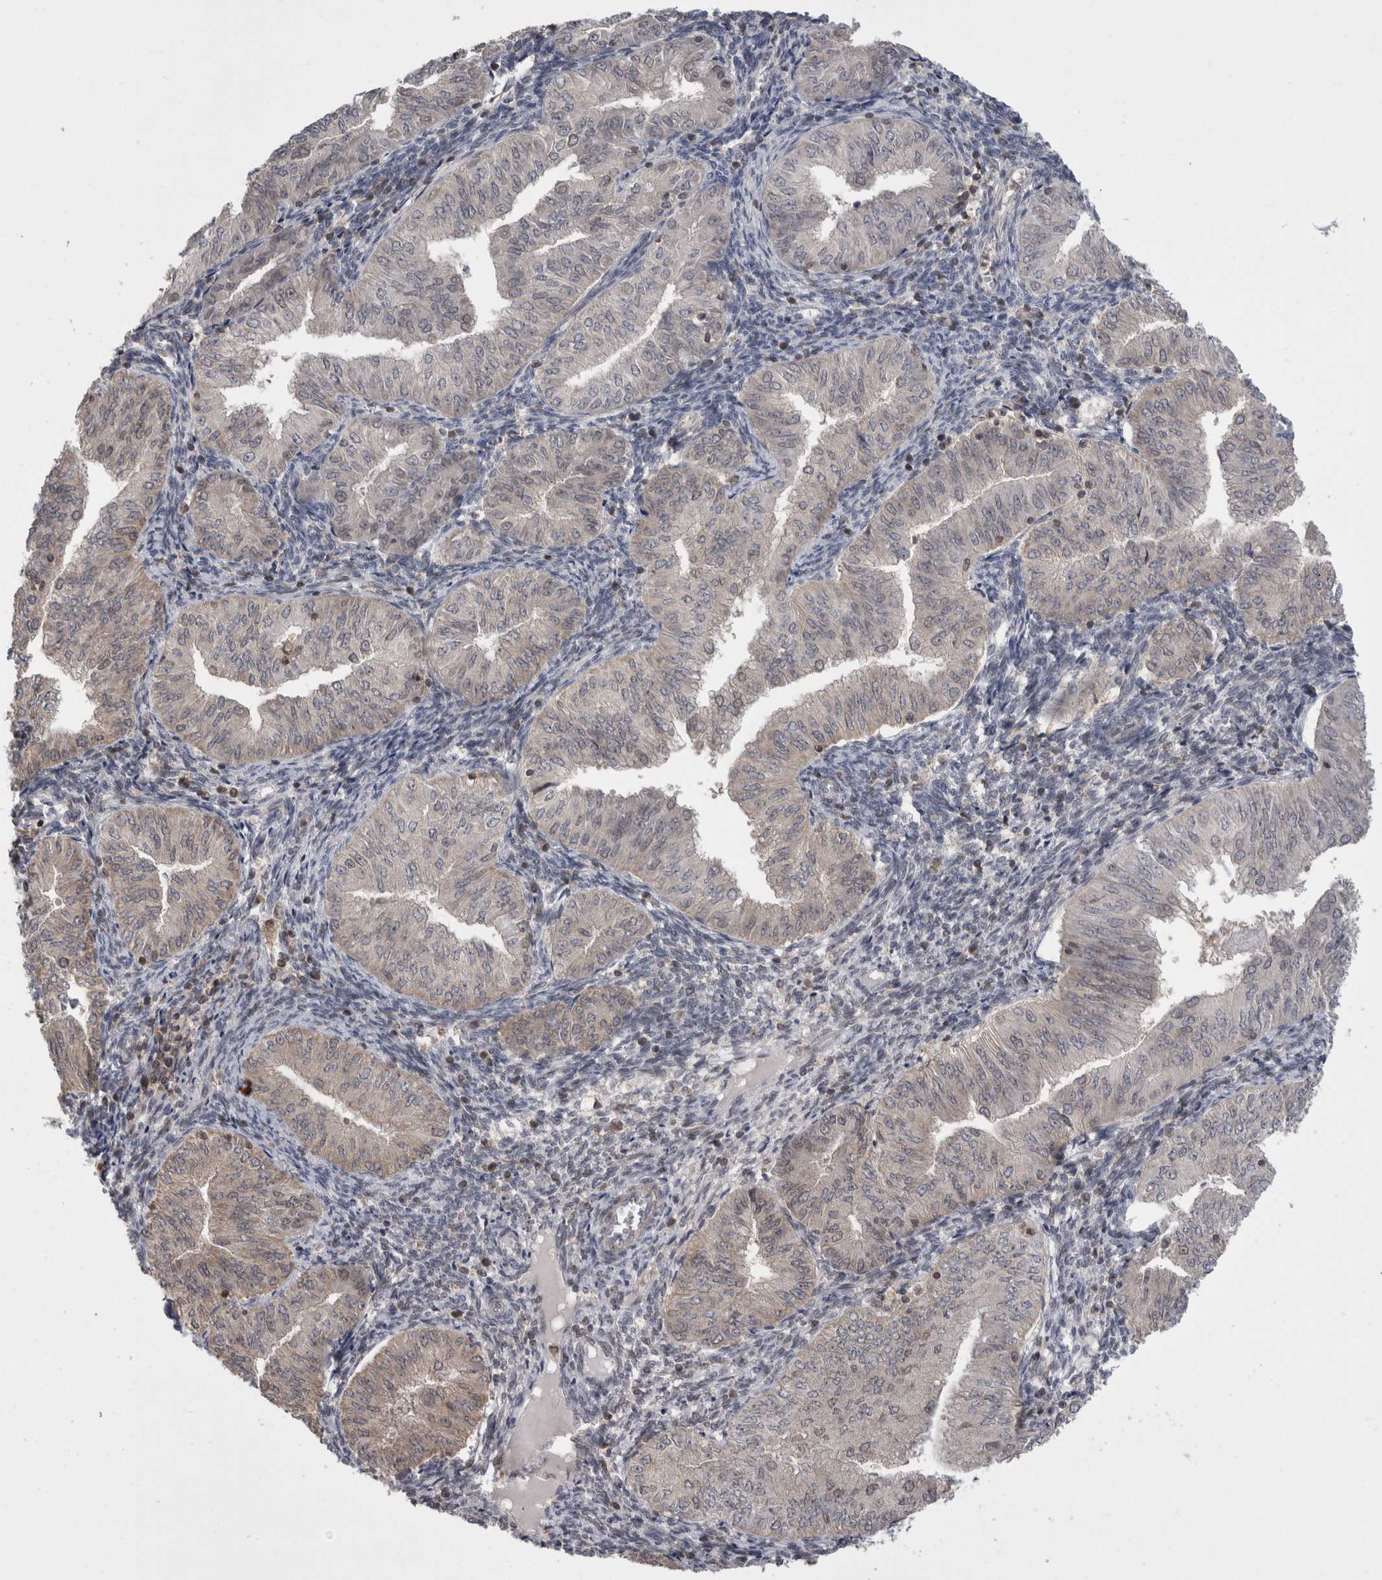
{"staining": {"intensity": "negative", "quantity": "none", "location": "none"}, "tissue": "endometrial cancer", "cell_type": "Tumor cells", "image_type": "cancer", "snomed": [{"axis": "morphology", "description": "Normal tissue, NOS"}, {"axis": "morphology", "description": "Adenocarcinoma, NOS"}, {"axis": "topography", "description": "Endometrium"}], "caption": "DAB (3,3'-diaminobenzidine) immunohistochemical staining of human endometrial adenocarcinoma displays no significant expression in tumor cells. (Brightfield microscopy of DAB (3,3'-diaminobenzidine) immunohistochemistry at high magnification).", "gene": "DARS2", "patient": {"sex": "female", "age": 53}}